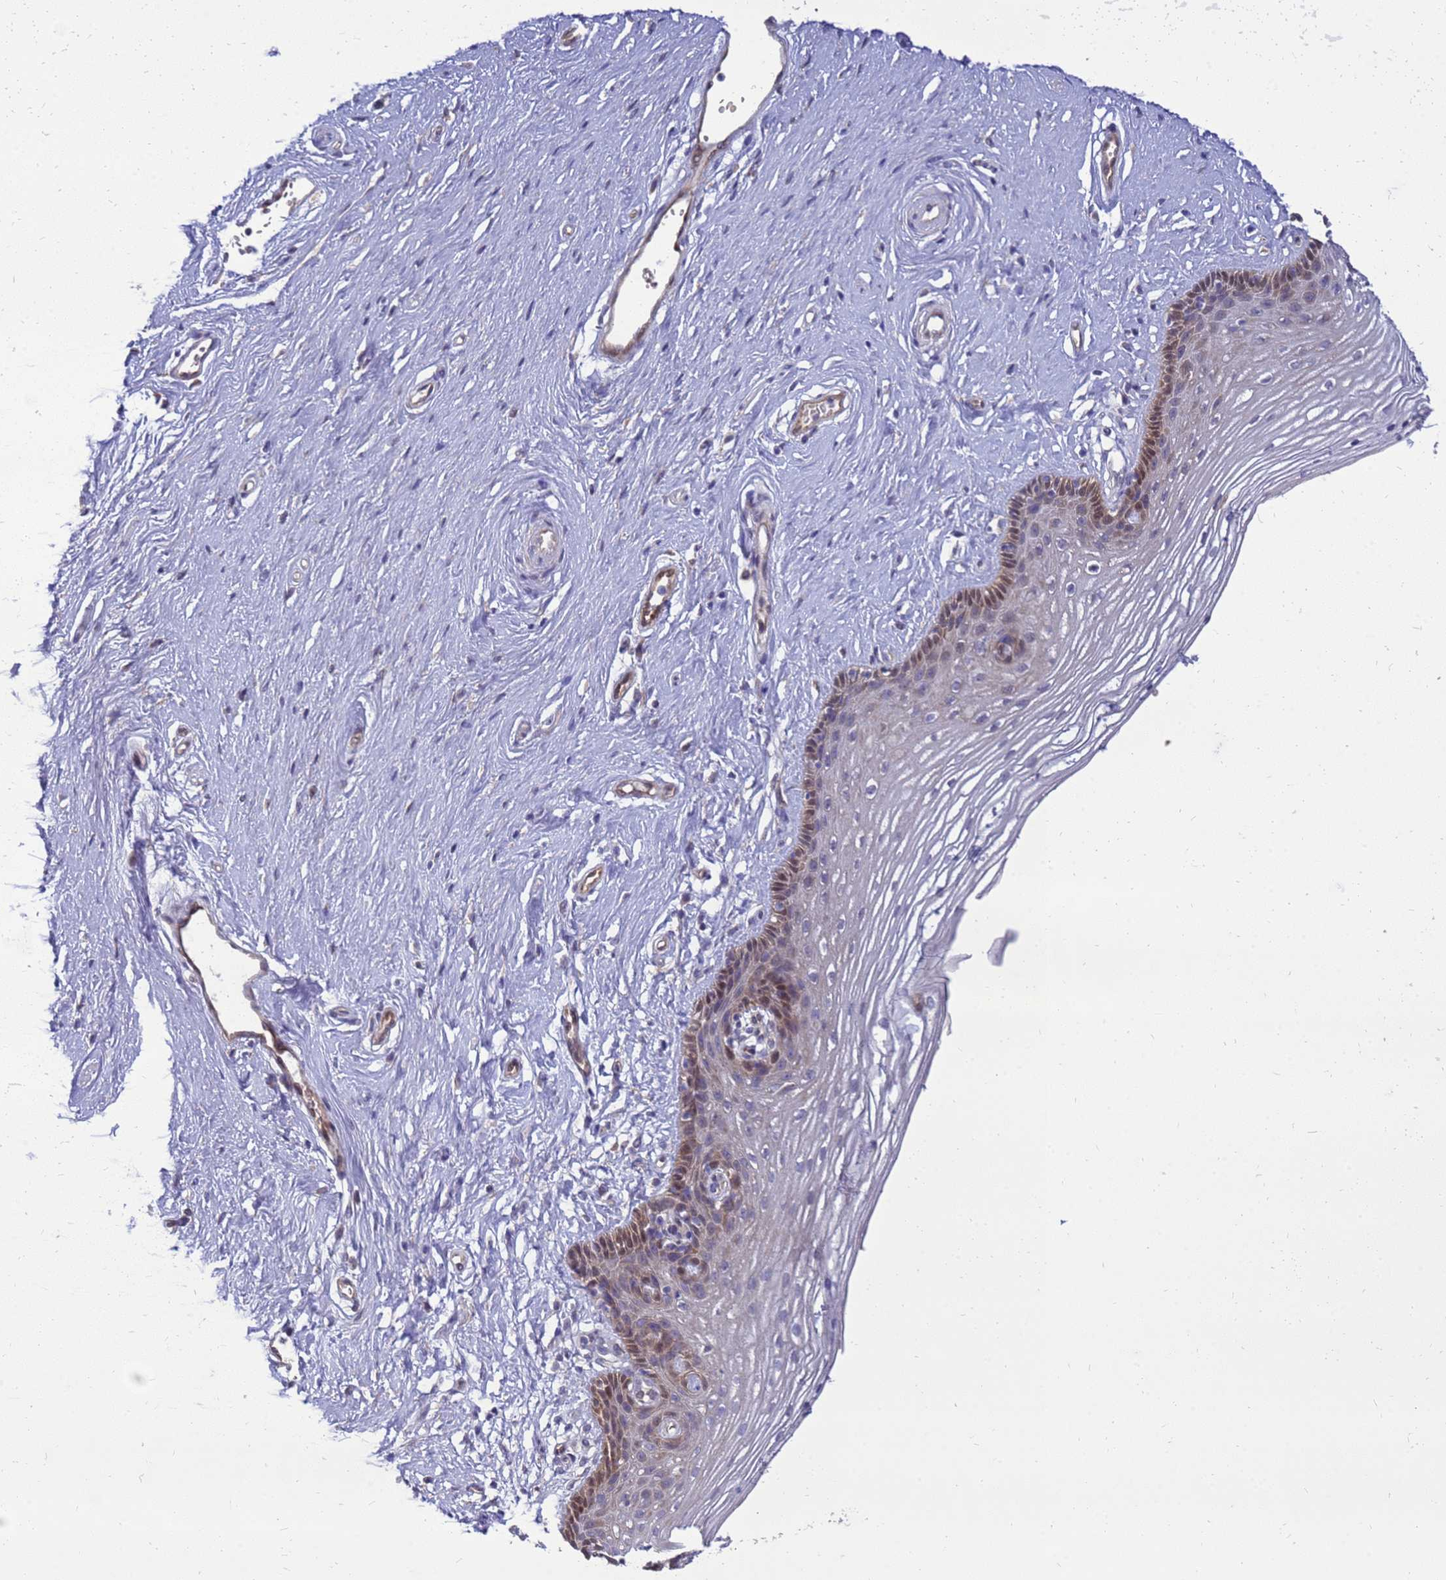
{"staining": {"intensity": "moderate", "quantity": "25%-75%", "location": "cytoplasmic/membranous,nuclear"}, "tissue": "vagina", "cell_type": "Squamous epithelial cells", "image_type": "normal", "snomed": [{"axis": "morphology", "description": "Normal tissue, NOS"}, {"axis": "topography", "description": "Vagina"}], "caption": "An image of vagina stained for a protein demonstrates moderate cytoplasmic/membranous,nuclear brown staining in squamous epithelial cells. Immunohistochemistry (ihc) stains the protein in brown and the nuclei are stained blue.", "gene": "EIF4EBP3", "patient": {"sex": "female", "age": 46}}